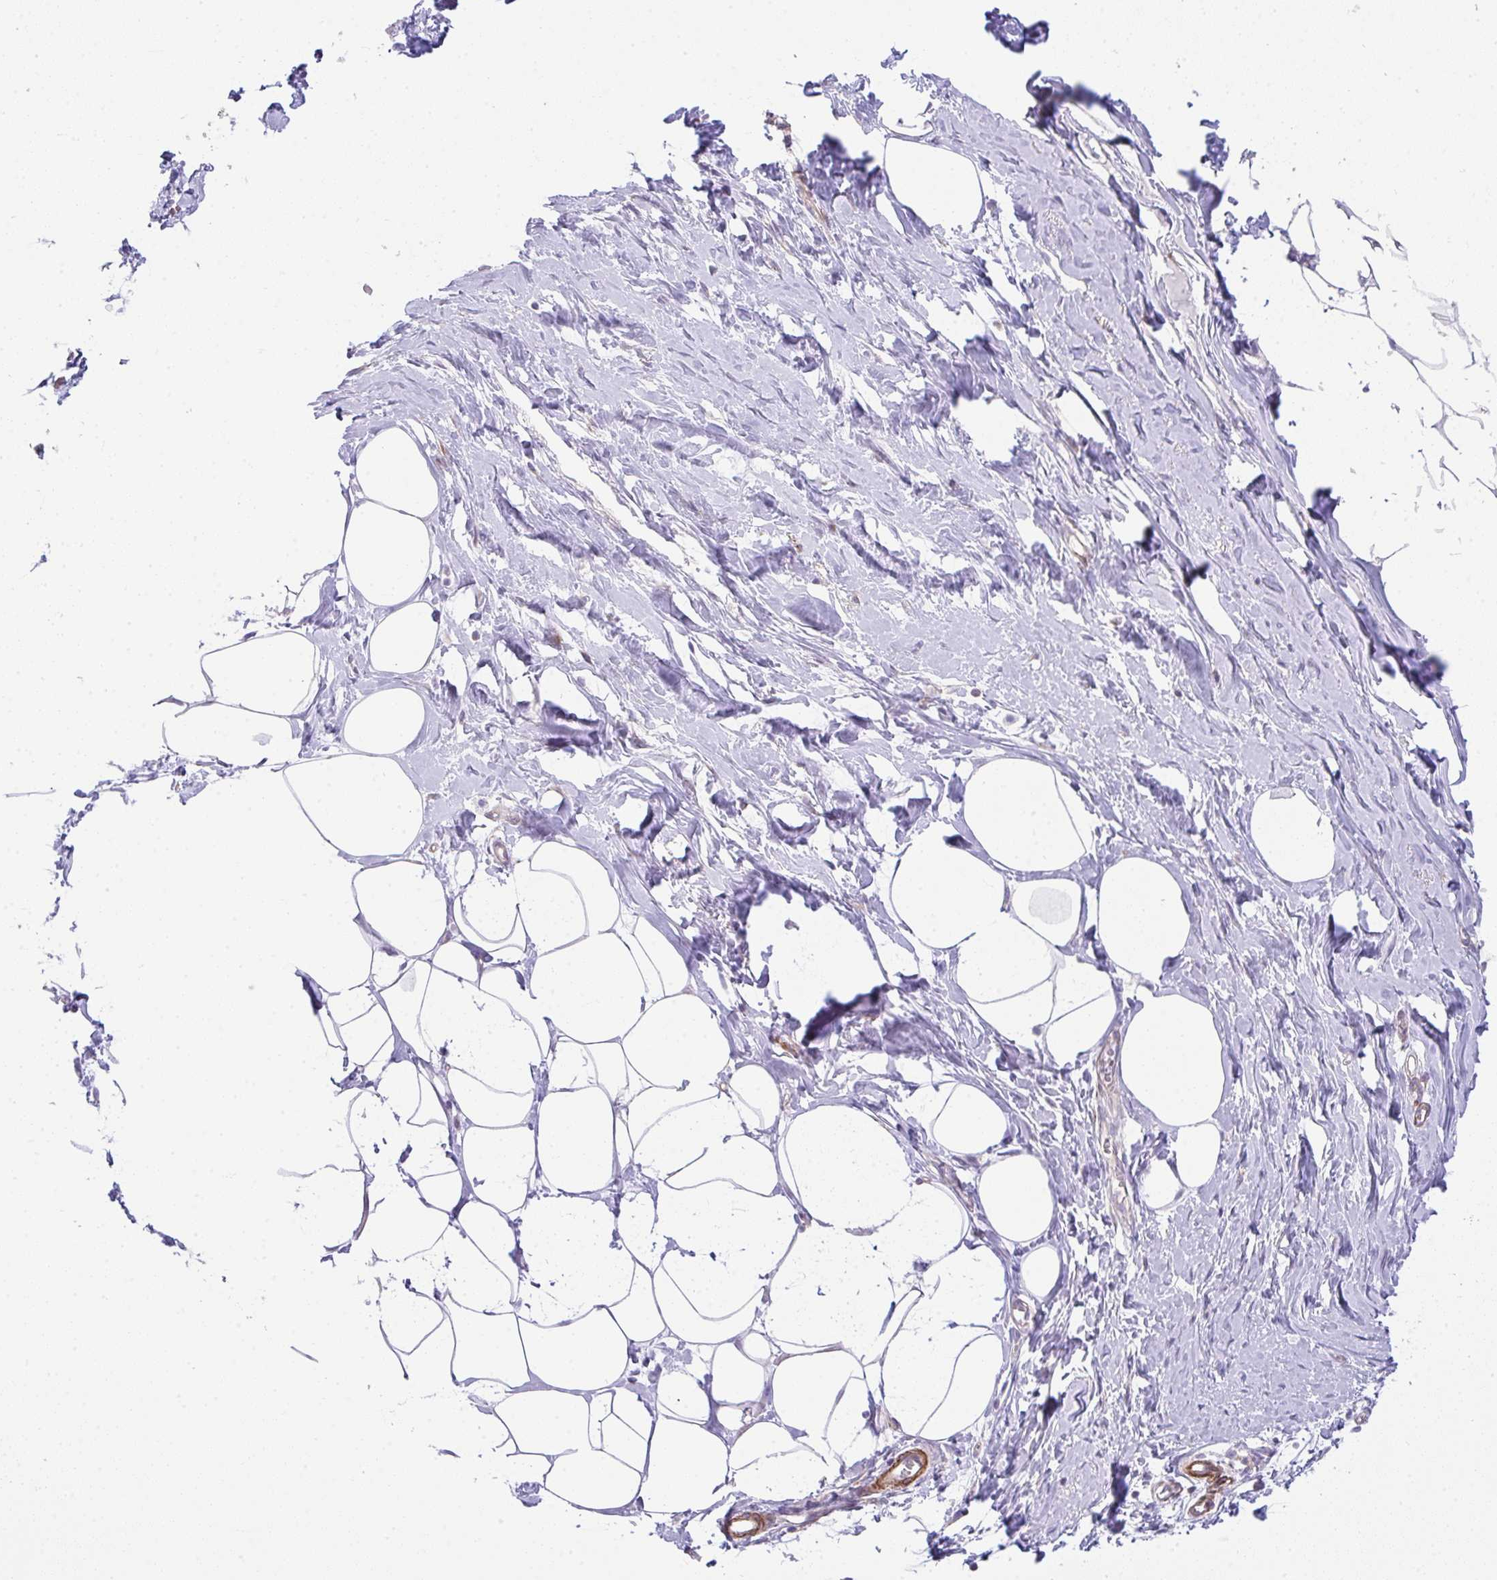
{"staining": {"intensity": "negative", "quantity": "none", "location": "none"}, "tissue": "breast", "cell_type": "Adipocytes", "image_type": "normal", "snomed": [{"axis": "morphology", "description": "Normal tissue, NOS"}, {"axis": "topography", "description": "Breast"}], "caption": "This is an immunohistochemistry (IHC) image of unremarkable breast. There is no expression in adipocytes.", "gene": "CDRT15", "patient": {"sex": "female", "age": 27}}